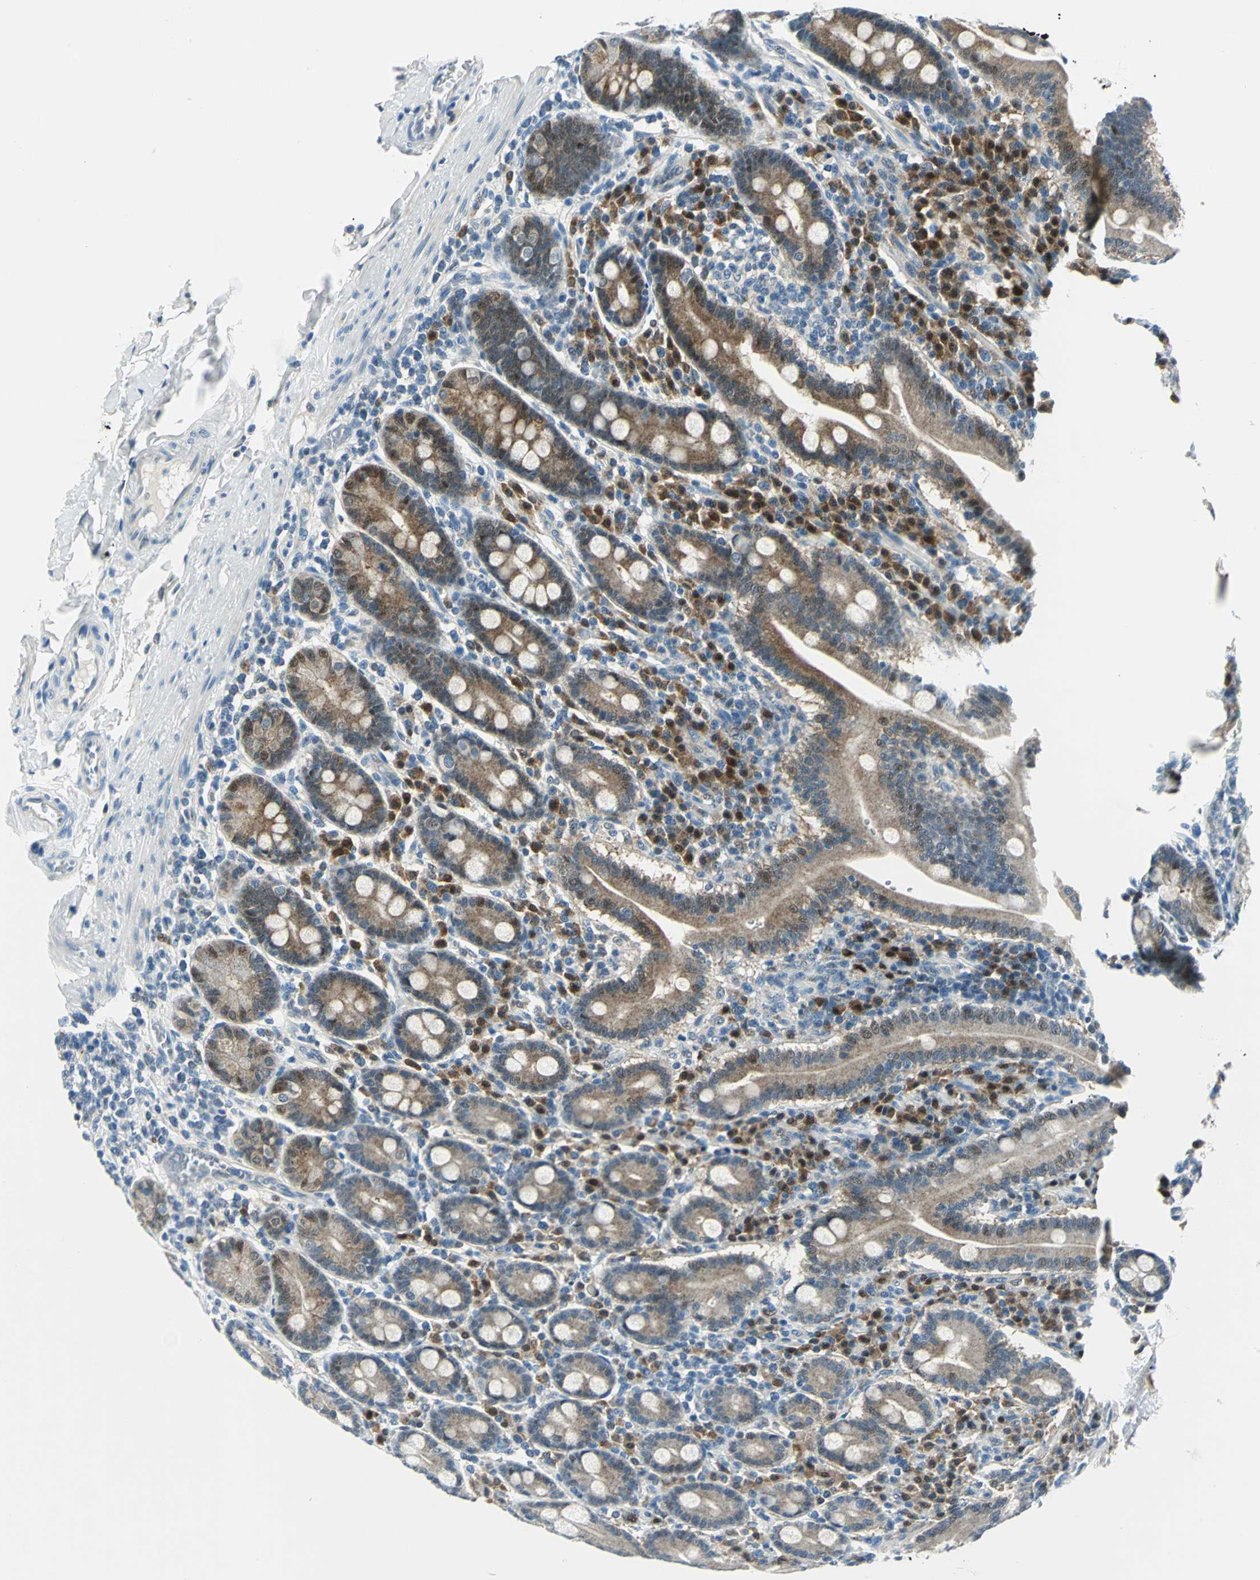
{"staining": {"intensity": "moderate", "quantity": ">75%", "location": "cytoplasmic/membranous,nuclear"}, "tissue": "duodenum", "cell_type": "Glandular cells", "image_type": "normal", "snomed": [{"axis": "morphology", "description": "Normal tissue, NOS"}, {"axis": "topography", "description": "Duodenum"}], "caption": "Immunohistochemistry (IHC) histopathology image of unremarkable duodenum: human duodenum stained using immunohistochemistry (IHC) exhibits medium levels of moderate protein expression localized specifically in the cytoplasmic/membranous,nuclear of glandular cells, appearing as a cytoplasmic/membranous,nuclear brown color.", "gene": "AKR1A1", "patient": {"sex": "male", "age": 50}}